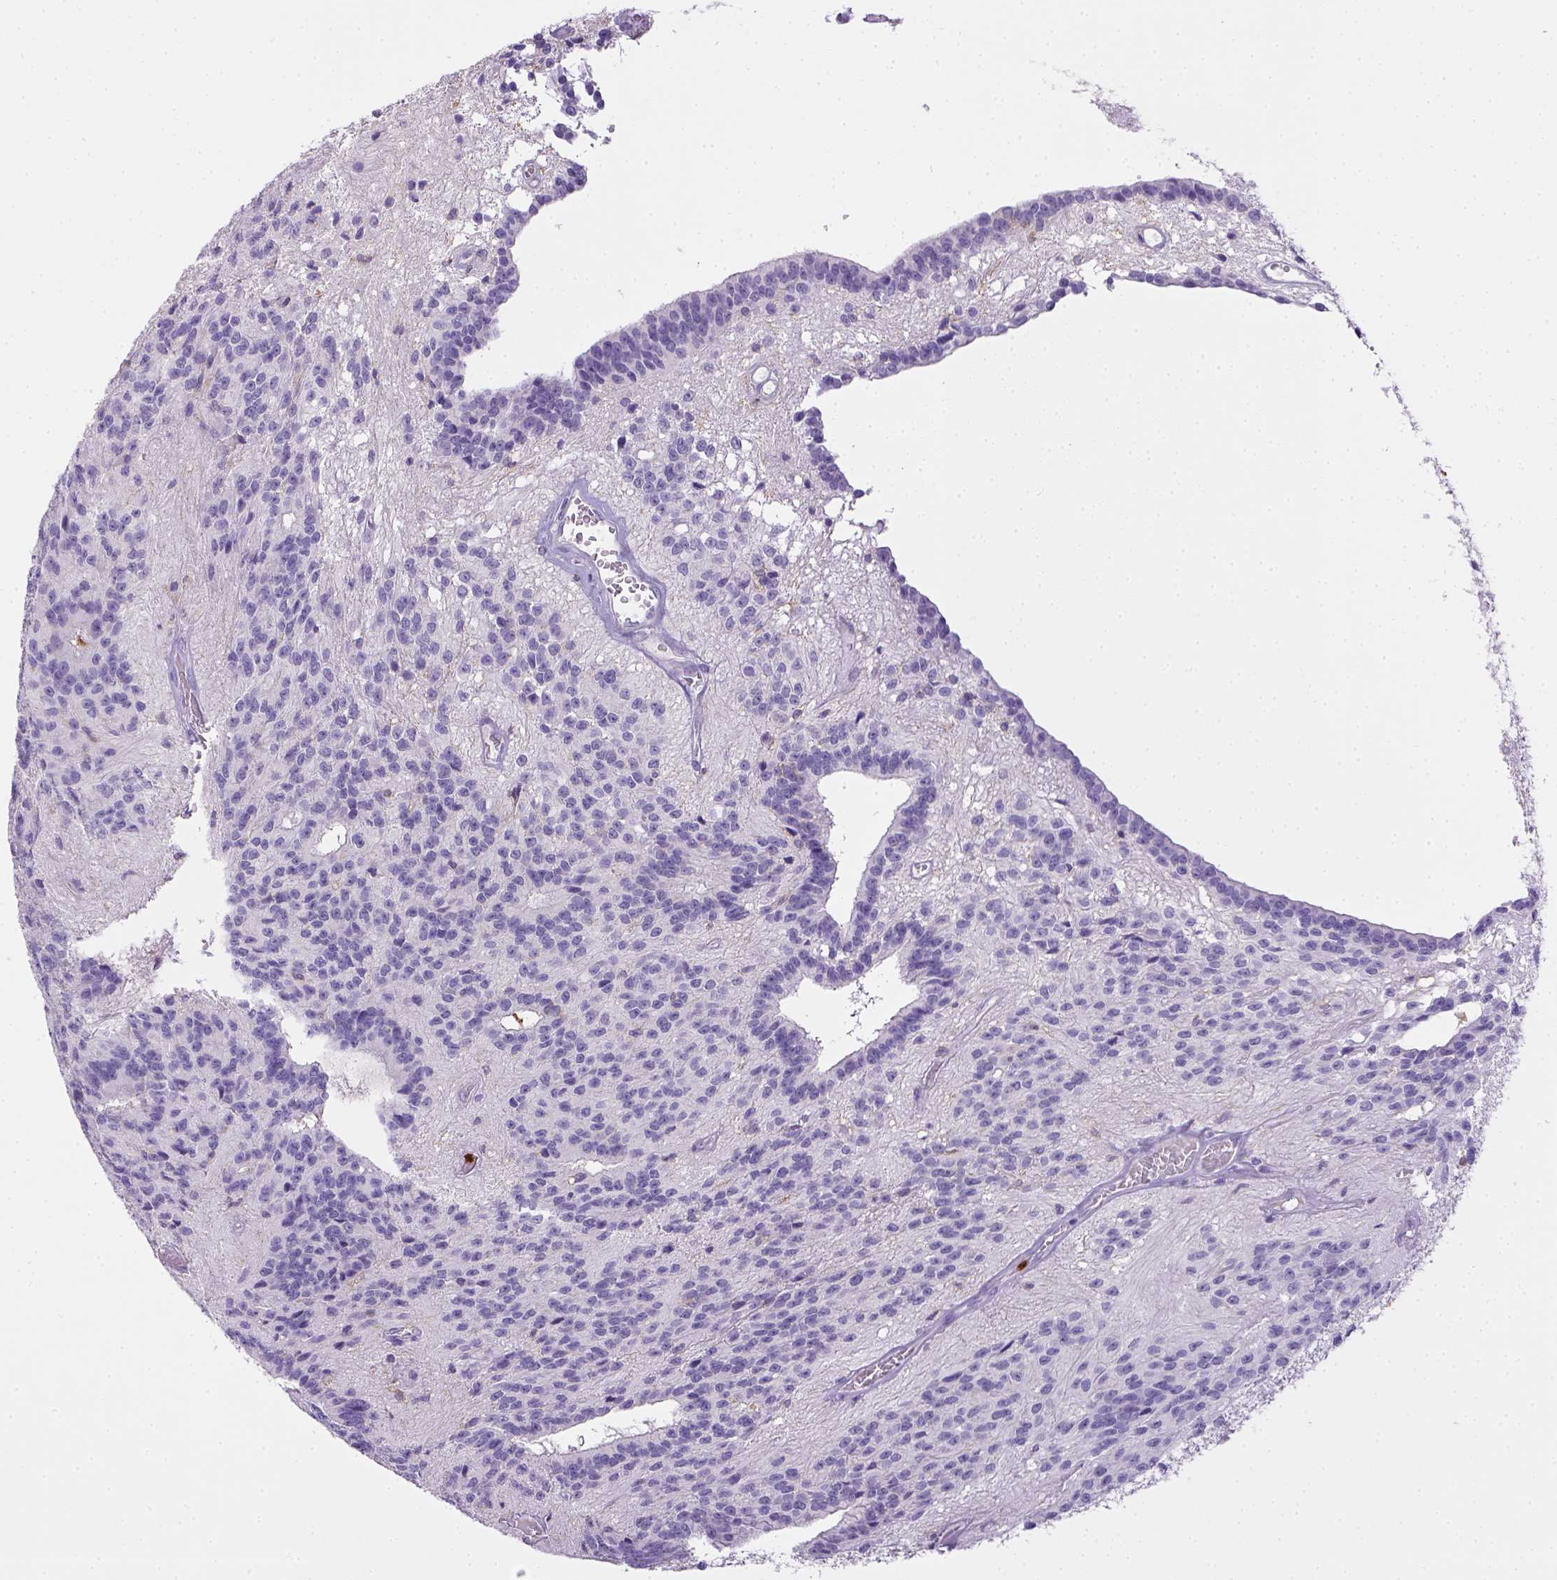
{"staining": {"intensity": "negative", "quantity": "none", "location": "none"}, "tissue": "glioma", "cell_type": "Tumor cells", "image_type": "cancer", "snomed": [{"axis": "morphology", "description": "Glioma, malignant, Low grade"}, {"axis": "topography", "description": "Brain"}], "caption": "An image of human malignant glioma (low-grade) is negative for staining in tumor cells.", "gene": "ITGAM", "patient": {"sex": "male", "age": 31}}